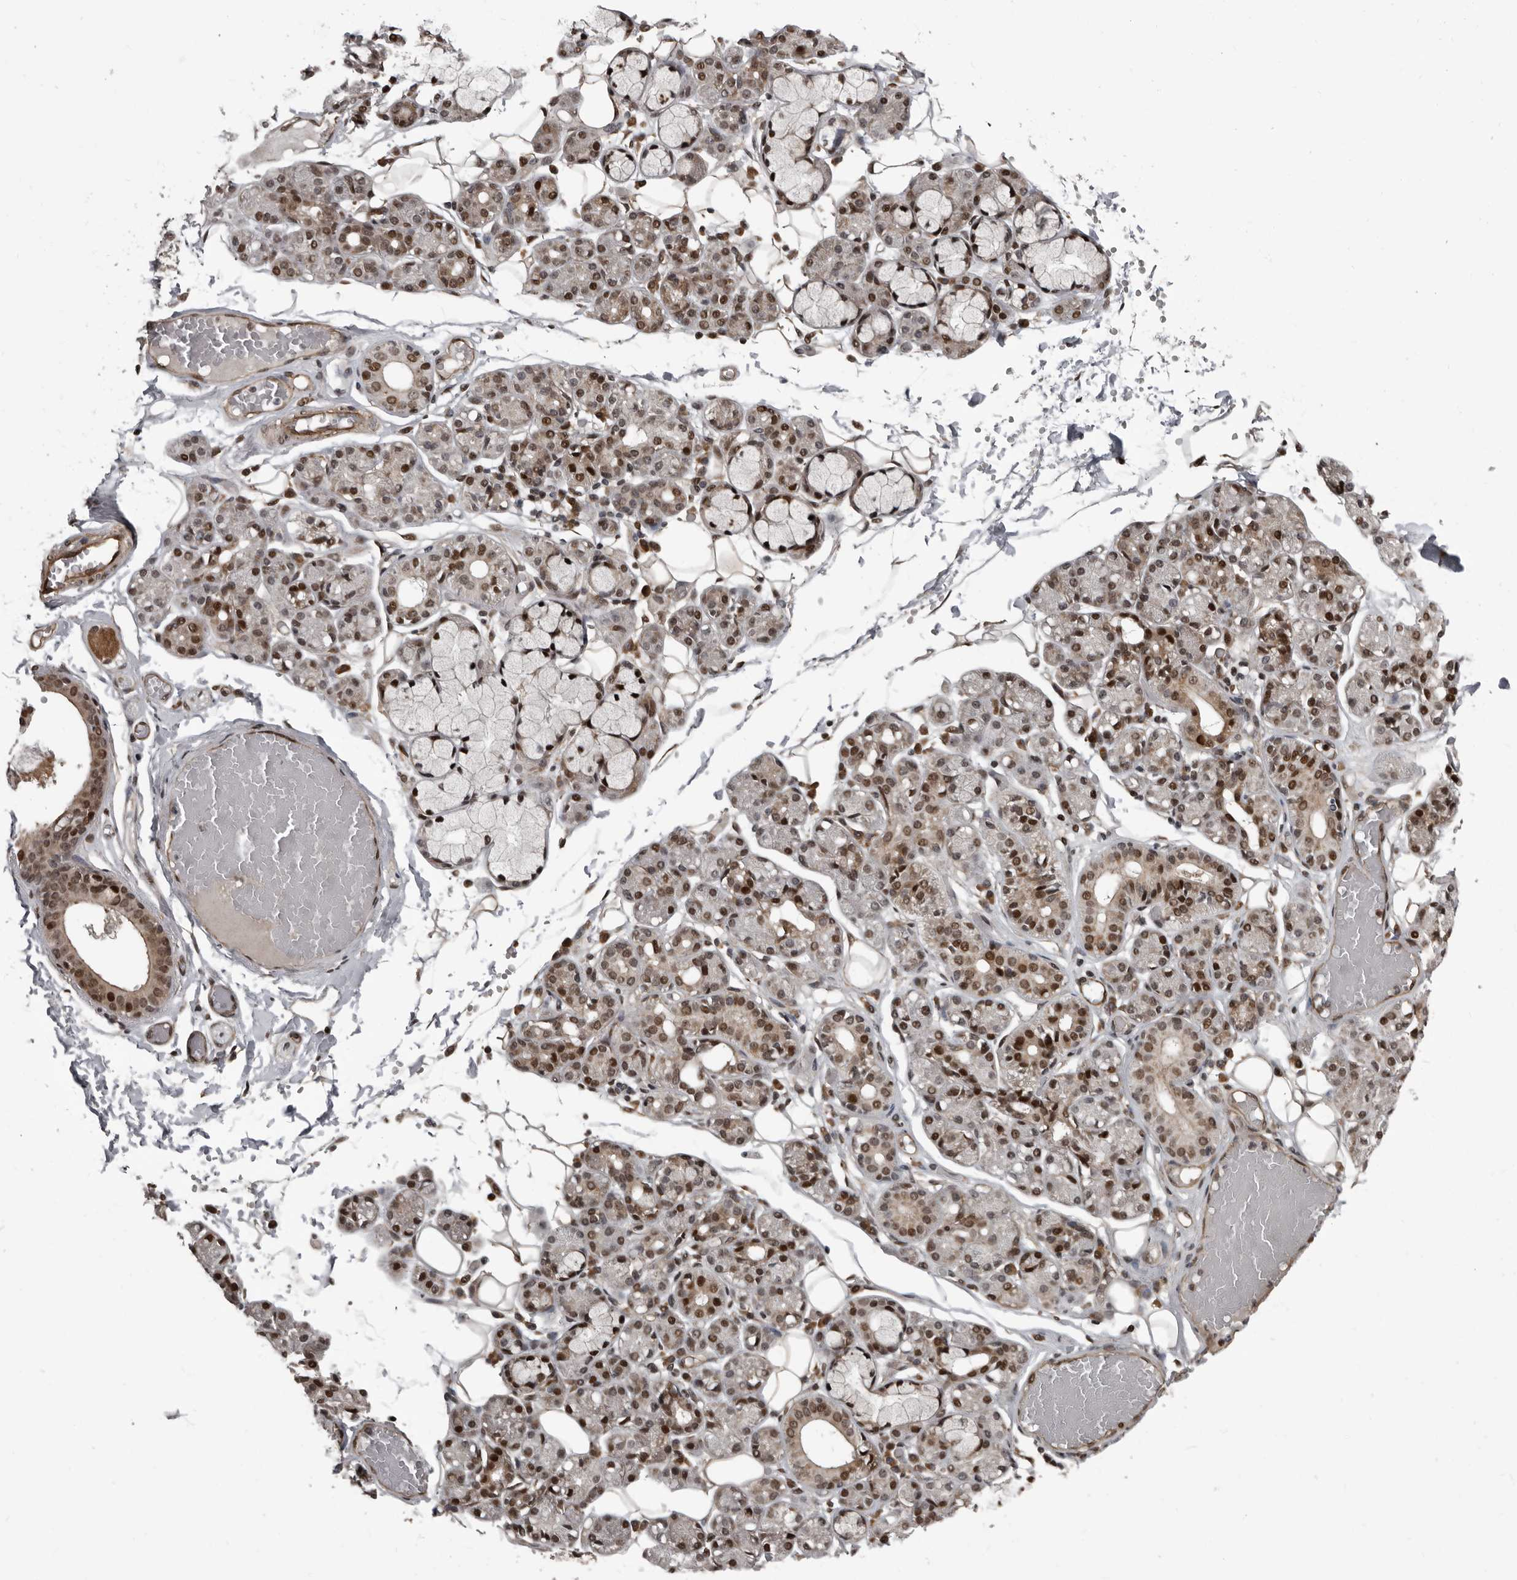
{"staining": {"intensity": "strong", "quantity": "25%-75%", "location": "cytoplasmic/membranous,nuclear"}, "tissue": "salivary gland", "cell_type": "Glandular cells", "image_type": "normal", "snomed": [{"axis": "morphology", "description": "Normal tissue, NOS"}, {"axis": "topography", "description": "Salivary gland"}], "caption": "Protein analysis of benign salivary gland reveals strong cytoplasmic/membranous,nuclear positivity in about 25%-75% of glandular cells.", "gene": "CHD1L", "patient": {"sex": "male", "age": 63}}